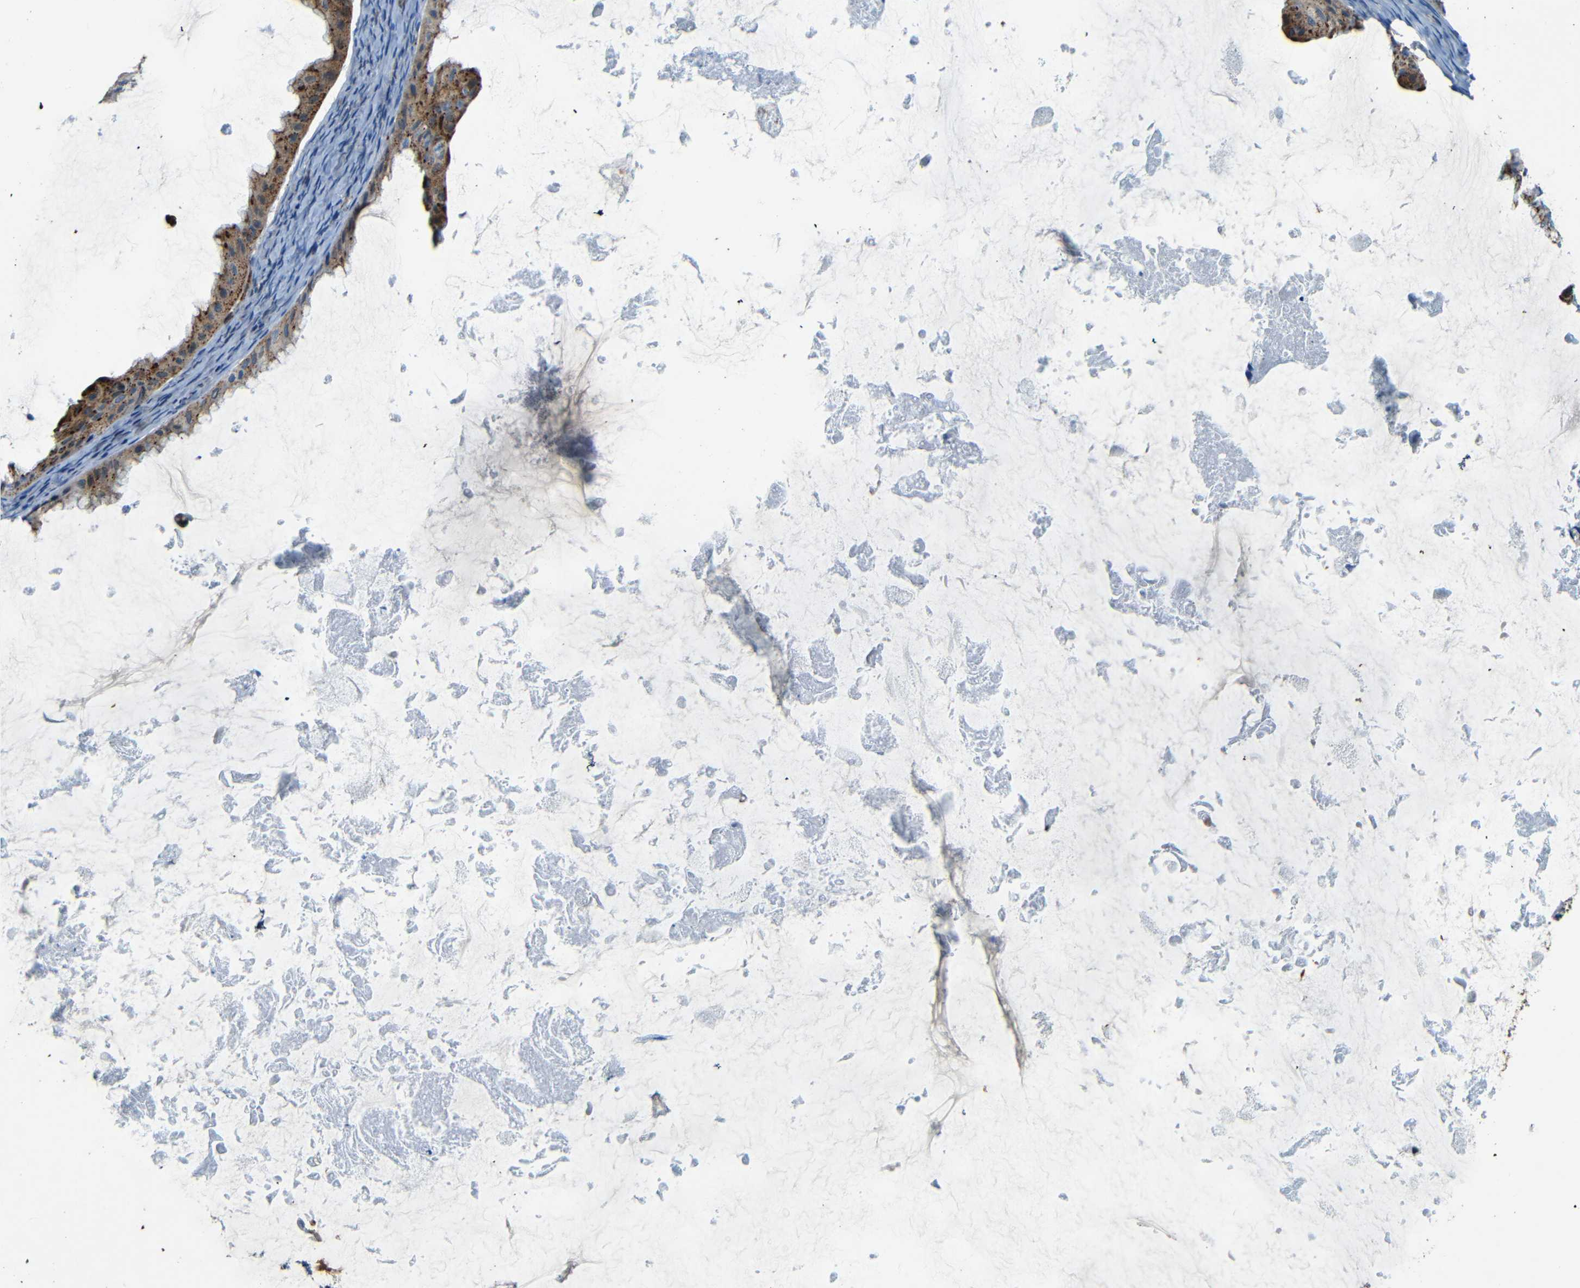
{"staining": {"intensity": "strong", "quantity": ">75%", "location": "cytoplasmic/membranous"}, "tissue": "ovarian cancer", "cell_type": "Tumor cells", "image_type": "cancer", "snomed": [{"axis": "morphology", "description": "Cystadenocarcinoma, mucinous, NOS"}, {"axis": "topography", "description": "Ovary"}], "caption": "There is high levels of strong cytoplasmic/membranous staining in tumor cells of ovarian mucinous cystadenocarcinoma, as demonstrated by immunohistochemical staining (brown color).", "gene": "WSCD2", "patient": {"sex": "female", "age": 61}}